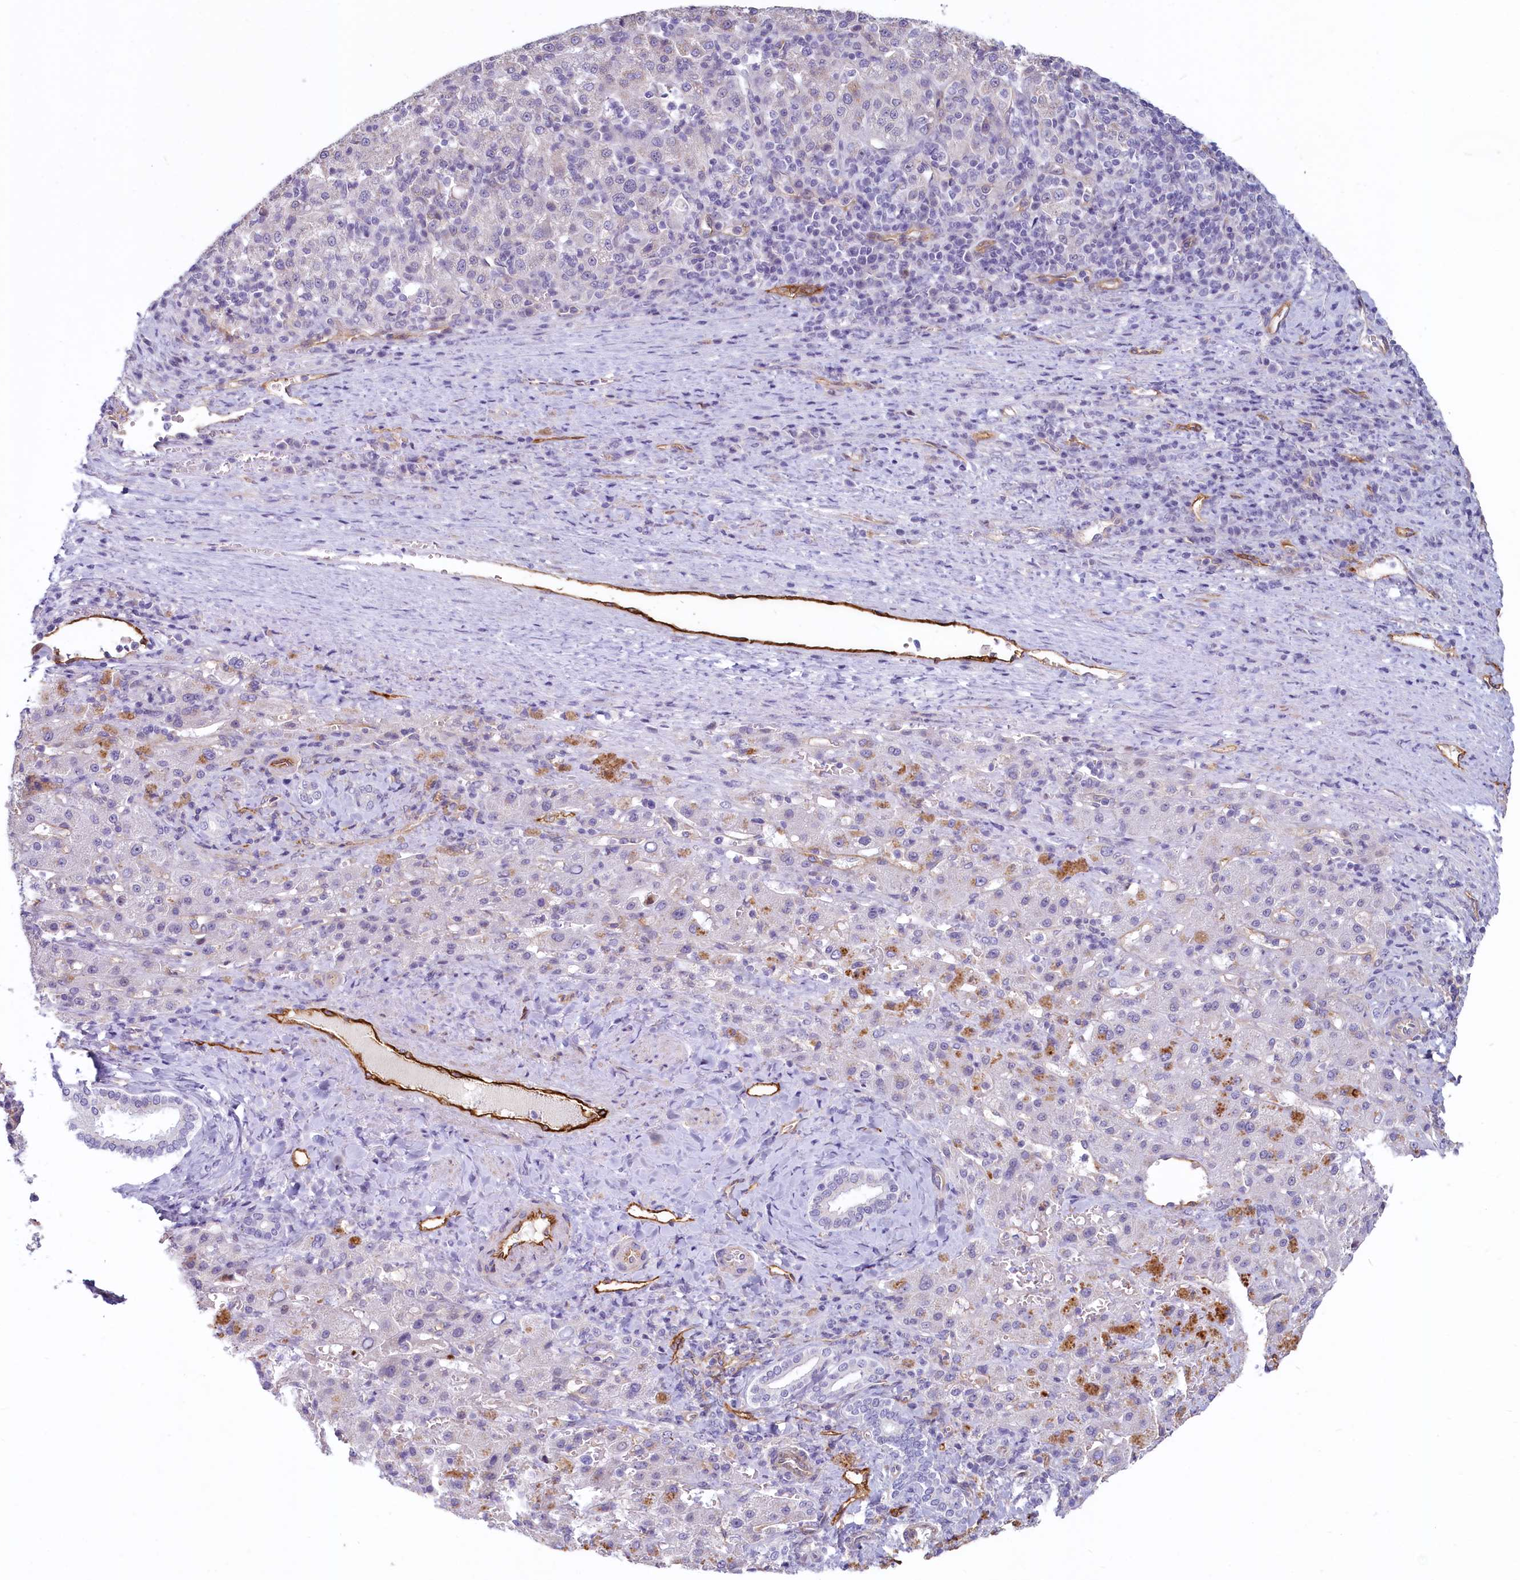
{"staining": {"intensity": "negative", "quantity": "none", "location": "none"}, "tissue": "liver cancer", "cell_type": "Tumor cells", "image_type": "cancer", "snomed": [{"axis": "morphology", "description": "Carcinoma, Hepatocellular, NOS"}, {"axis": "topography", "description": "Liver"}], "caption": "DAB (3,3'-diaminobenzidine) immunohistochemical staining of human liver cancer (hepatocellular carcinoma) reveals no significant positivity in tumor cells. Nuclei are stained in blue.", "gene": "PROCR", "patient": {"sex": "female", "age": 58}}